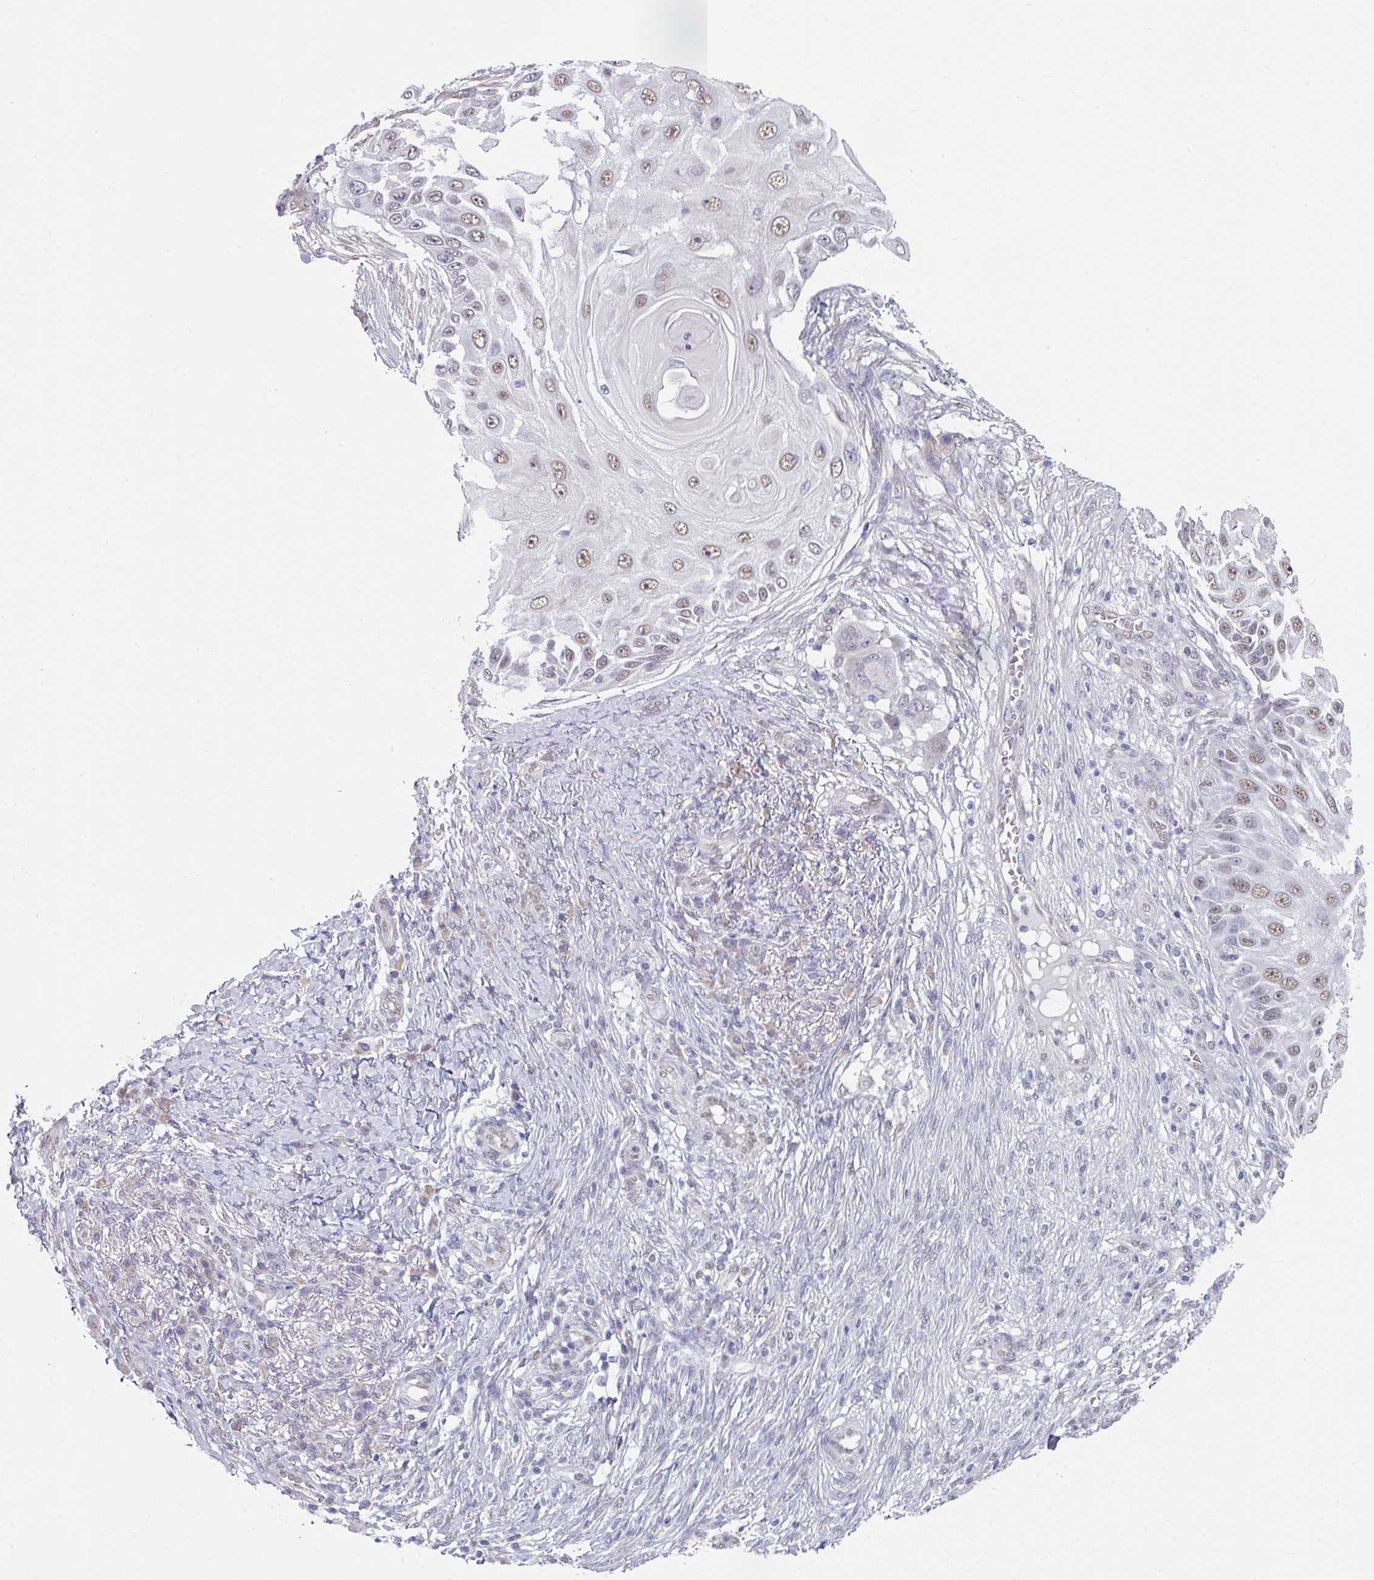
{"staining": {"intensity": "weak", "quantity": "25%-75%", "location": "nuclear"}, "tissue": "skin cancer", "cell_type": "Tumor cells", "image_type": "cancer", "snomed": [{"axis": "morphology", "description": "Squamous cell carcinoma, NOS"}, {"axis": "topography", "description": "Skin"}], "caption": "Immunohistochemical staining of skin cancer exhibits low levels of weak nuclear protein staining in approximately 25%-75% of tumor cells.", "gene": "TMED5", "patient": {"sex": "female", "age": 44}}